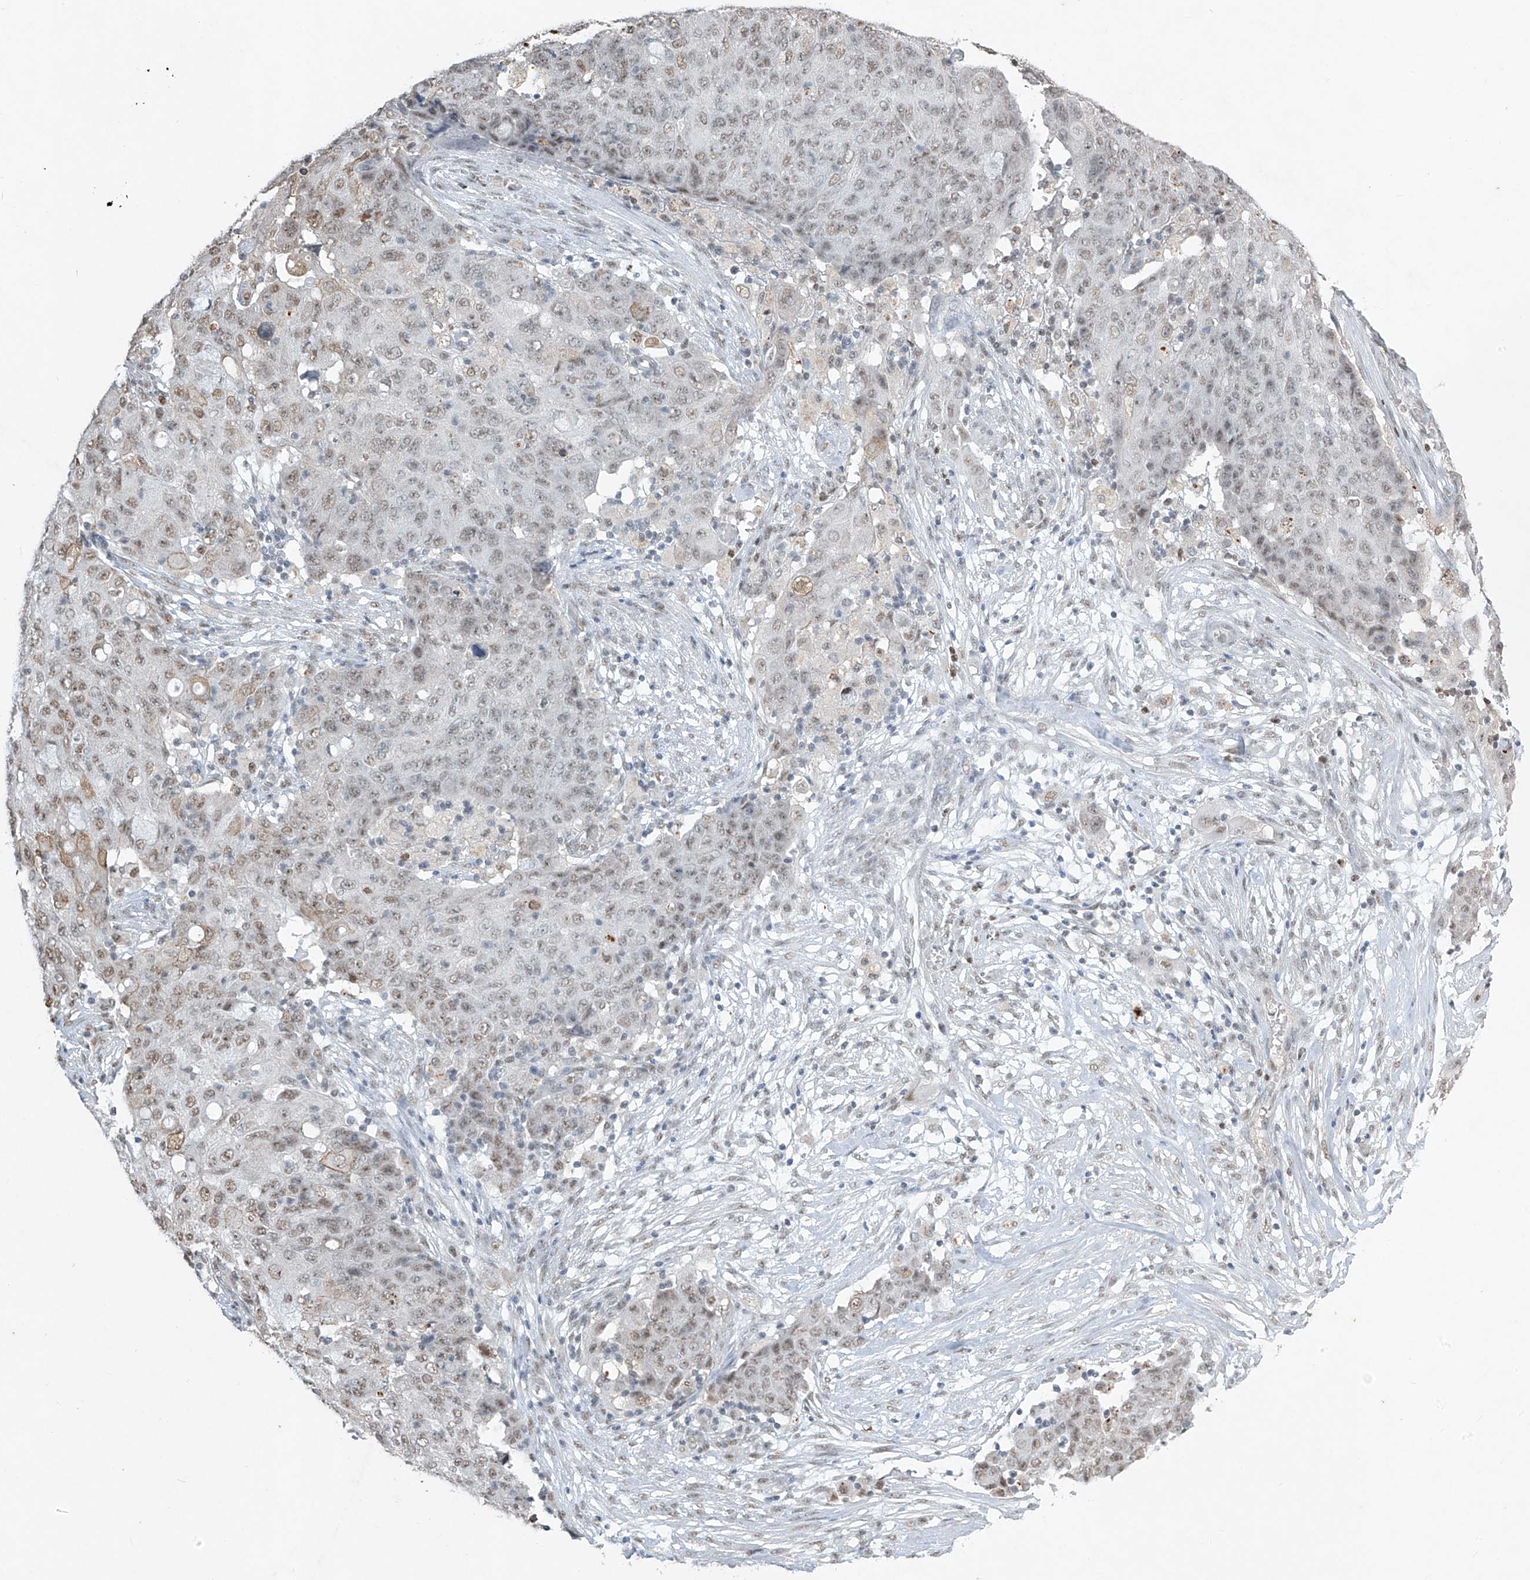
{"staining": {"intensity": "weak", "quantity": "<25%", "location": "nuclear"}, "tissue": "ovarian cancer", "cell_type": "Tumor cells", "image_type": "cancer", "snomed": [{"axis": "morphology", "description": "Carcinoma, endometroid"}, {"axis": "topography", "description": "Ovary"}], "caption": "This is an IHC image of human ovarian endometroid carcinoma. There is no staining in tumor cells.", "gene": "TFEC", "patient": {"sex": "female", "age": 42}}